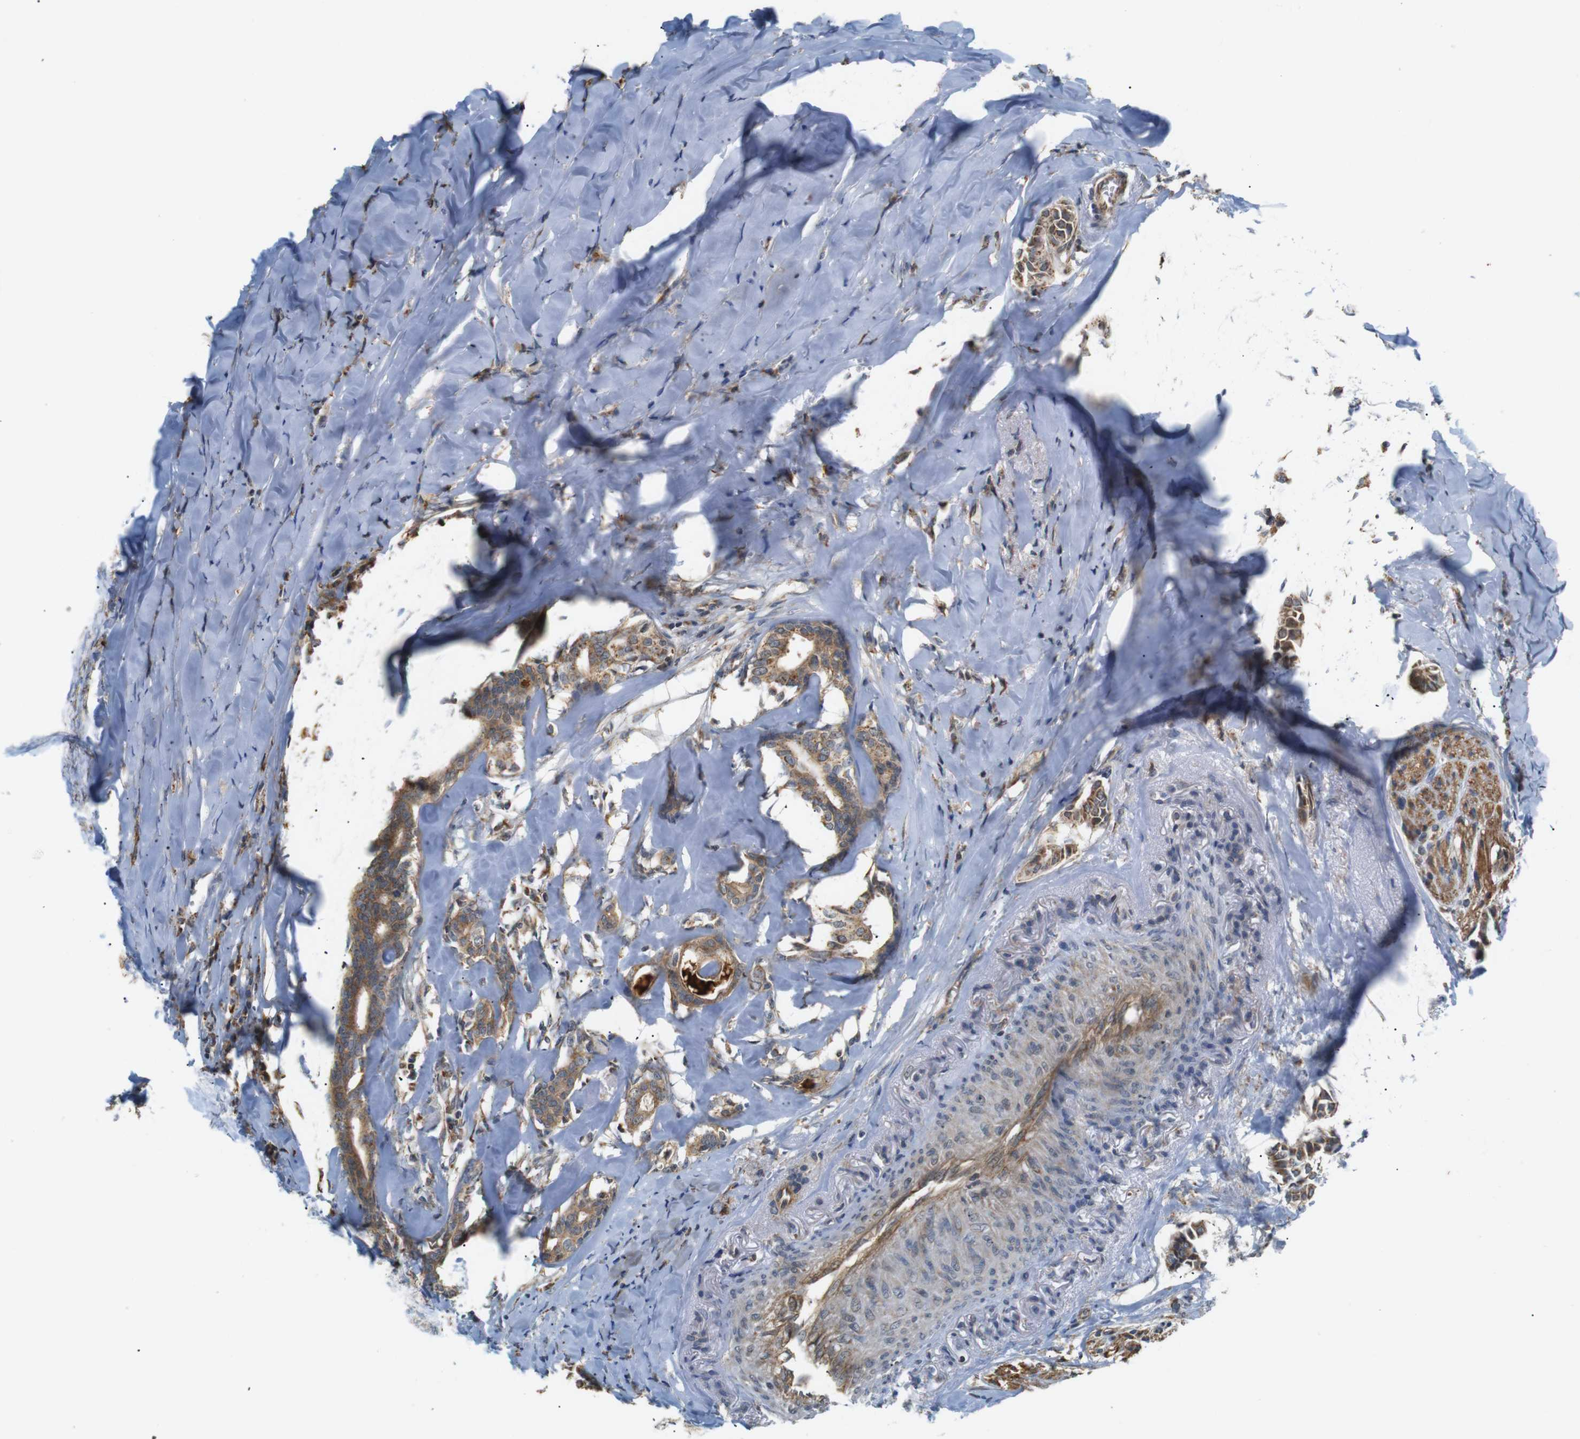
{"staining": {"intensity": "moderate", "quantity": ">75%", "location": "cytoplasmic/membranous"}, "tissue": "head and neck cancer", "cell_type": "Tumor cells", "image_type": "cancer", "snomed": [{"axis": "morphology", "description": "Adenocarcinoma, NOS"}, {"axis": "topography", "description": "Salivary gland"}, {"axis": "topography", "description": "Head-Neck"}], "caption": "Protein expression analysis of adenocarcinoma (head and neck) reveals moderate cytoplasmic/membranous positivity in approximately >75% of tumor cells.", "gene": "KSR1", "patient": {"sex": "female", "age": 59}}